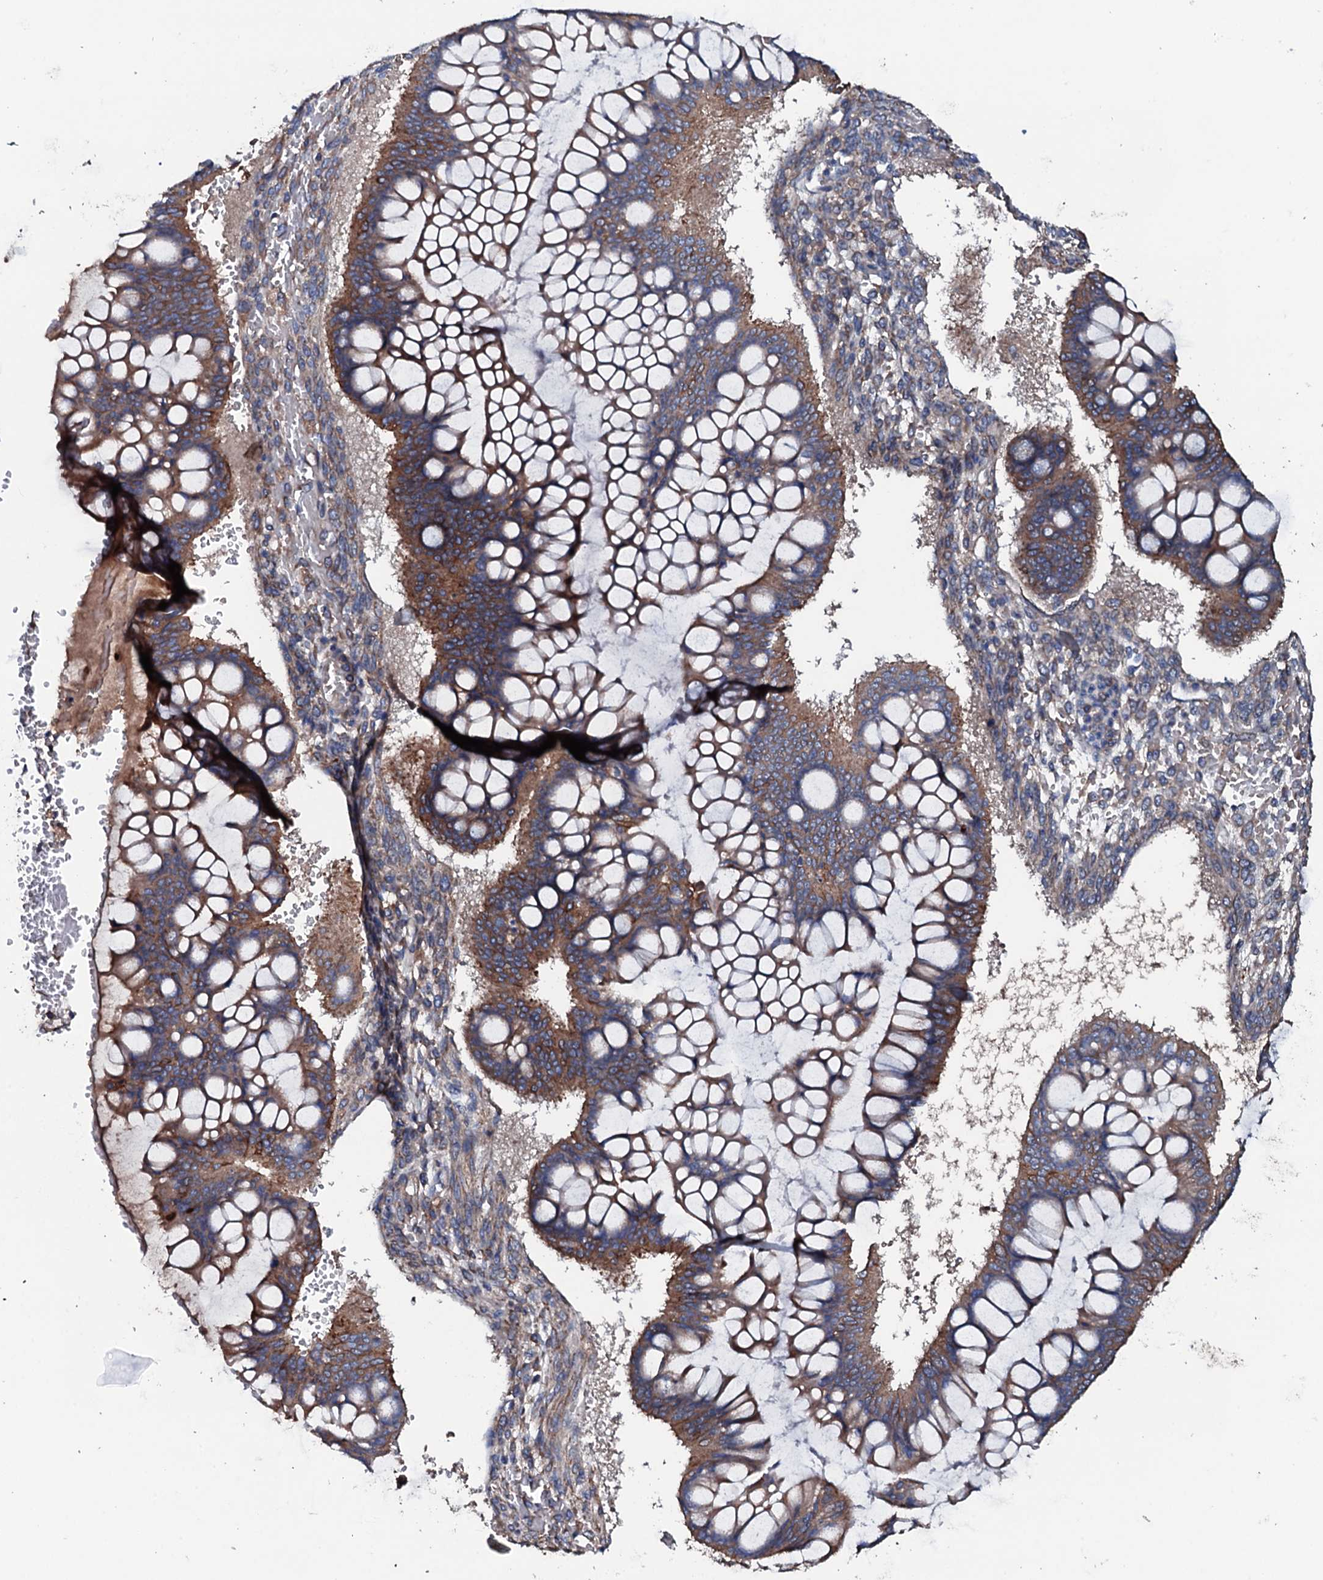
{"staining": {"intensity": "strong", "quantity": ">75%", "location": "cytoplasmic/membranous"}, "tissue": "ovarian cancer", "cell_type": "Tumor cells", "image_type": "cancer", "snomed": [{"axis": "morphology", "description": "Cystadenocarcinoma, mucinous, NOS"}, {"axis": "topography", "description": "Ovary"}], "caption": "This histopathology image displays IHC staining of ovarian cancer, with high strong cytoplasmic/membranous expression in about >75% of tumor cells.", "gene": "NEK1", "patient": {"sex": "female", "age": 73}}